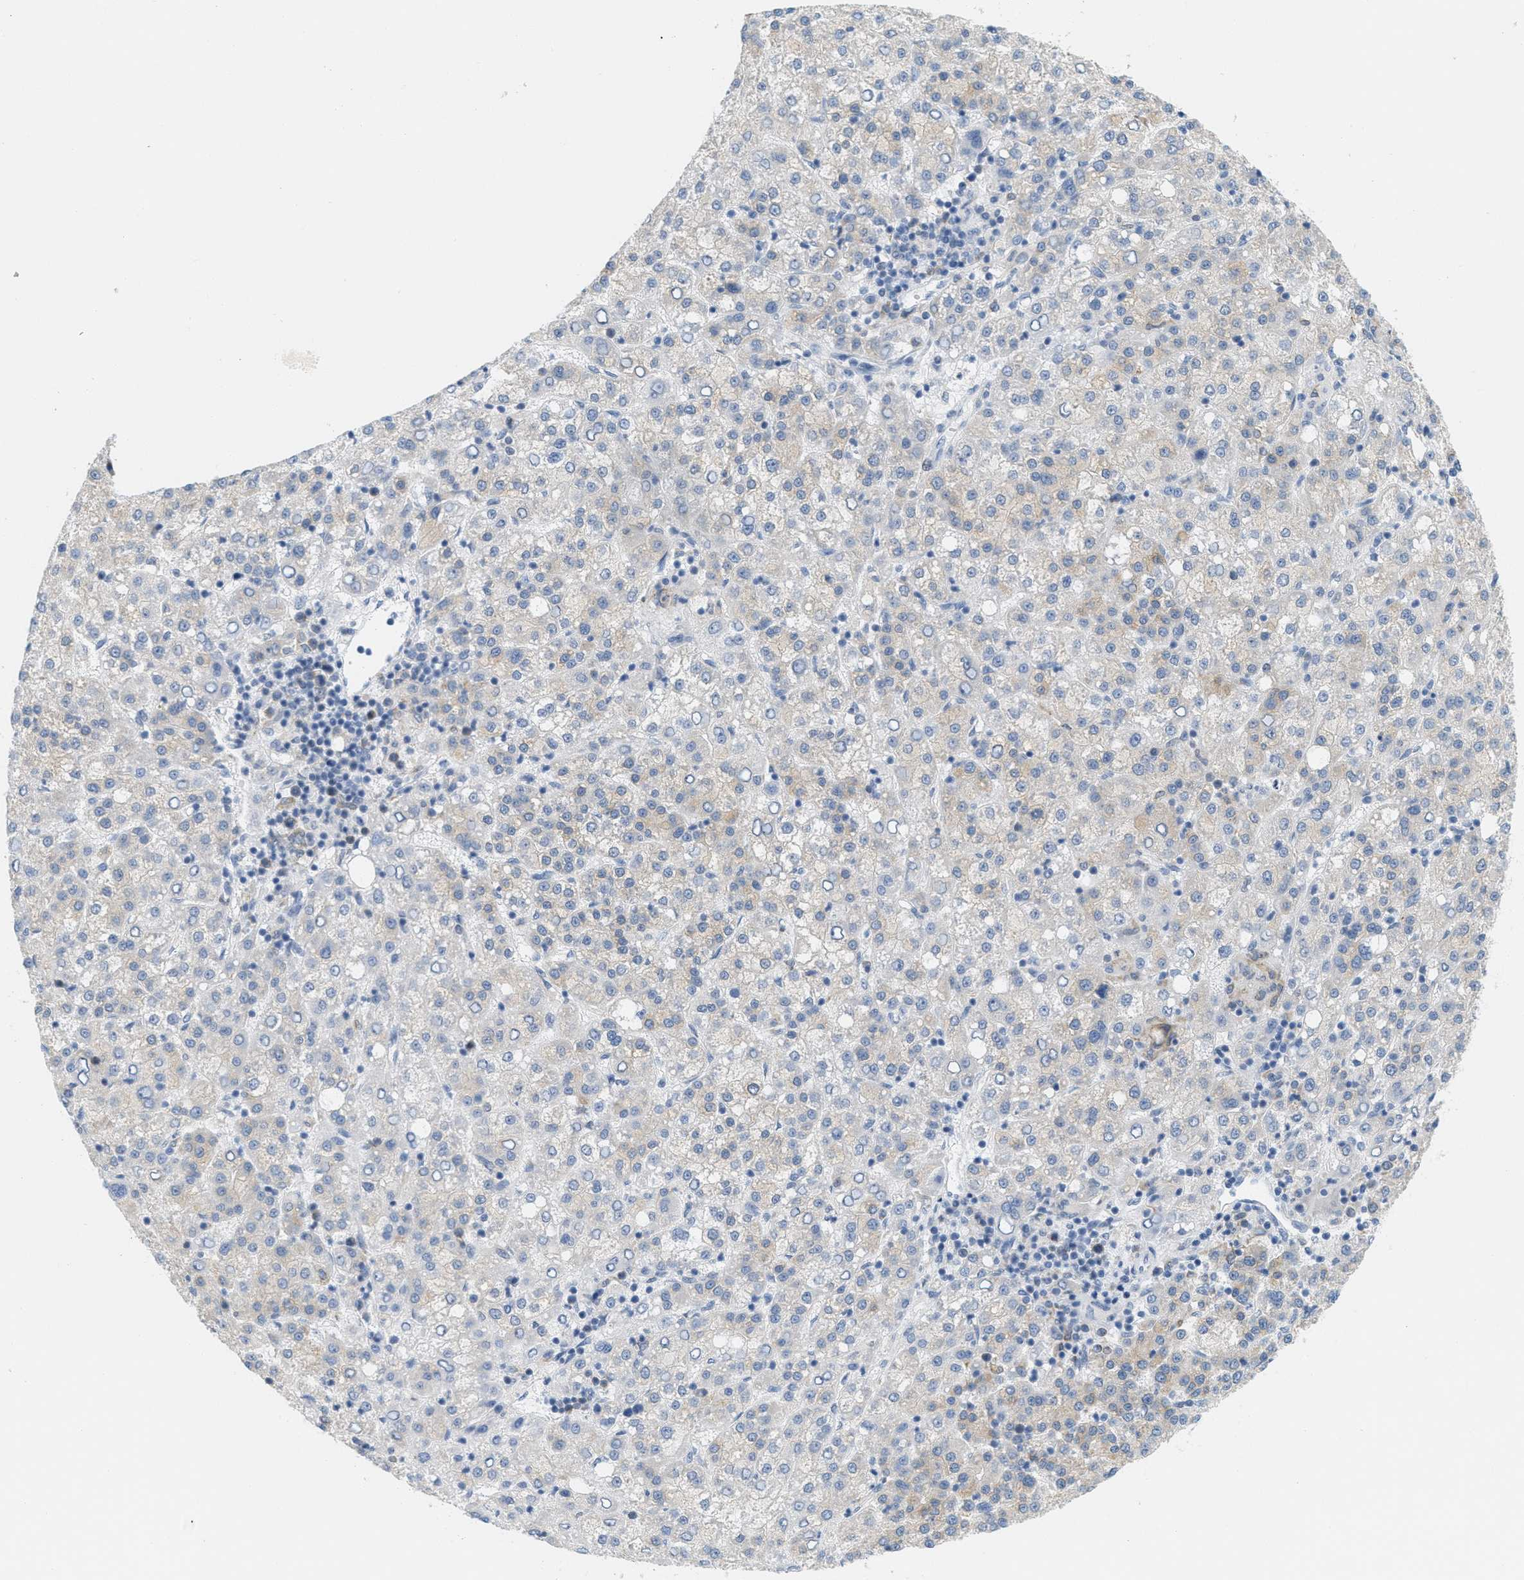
{"staining": {"intensity": "weak", "quantity": "25%-75%", "location": "cytoplasmic/membranous"}, "tissue": "liver cancer", "cell_type": "Tumor cells", "image_type": "cancer", "snomed": [{"axis": "morphology", "description": "Carcinoma, Hepatocellular, NOS"}, {"axis": "topography", "description": "Liver"}], "caption": "This histopathology image exhibits liver cancer (hepatocellular carcinoma) stained with immunohistochemistry (IHC) to label a protein in brown. The cytoplasmic/membranous of tumor cells show weak positivity for the protein. Nuclei are counter-stained blue.", "gene": "TEX264", "patient": {"sex": "female", "age": 58}}